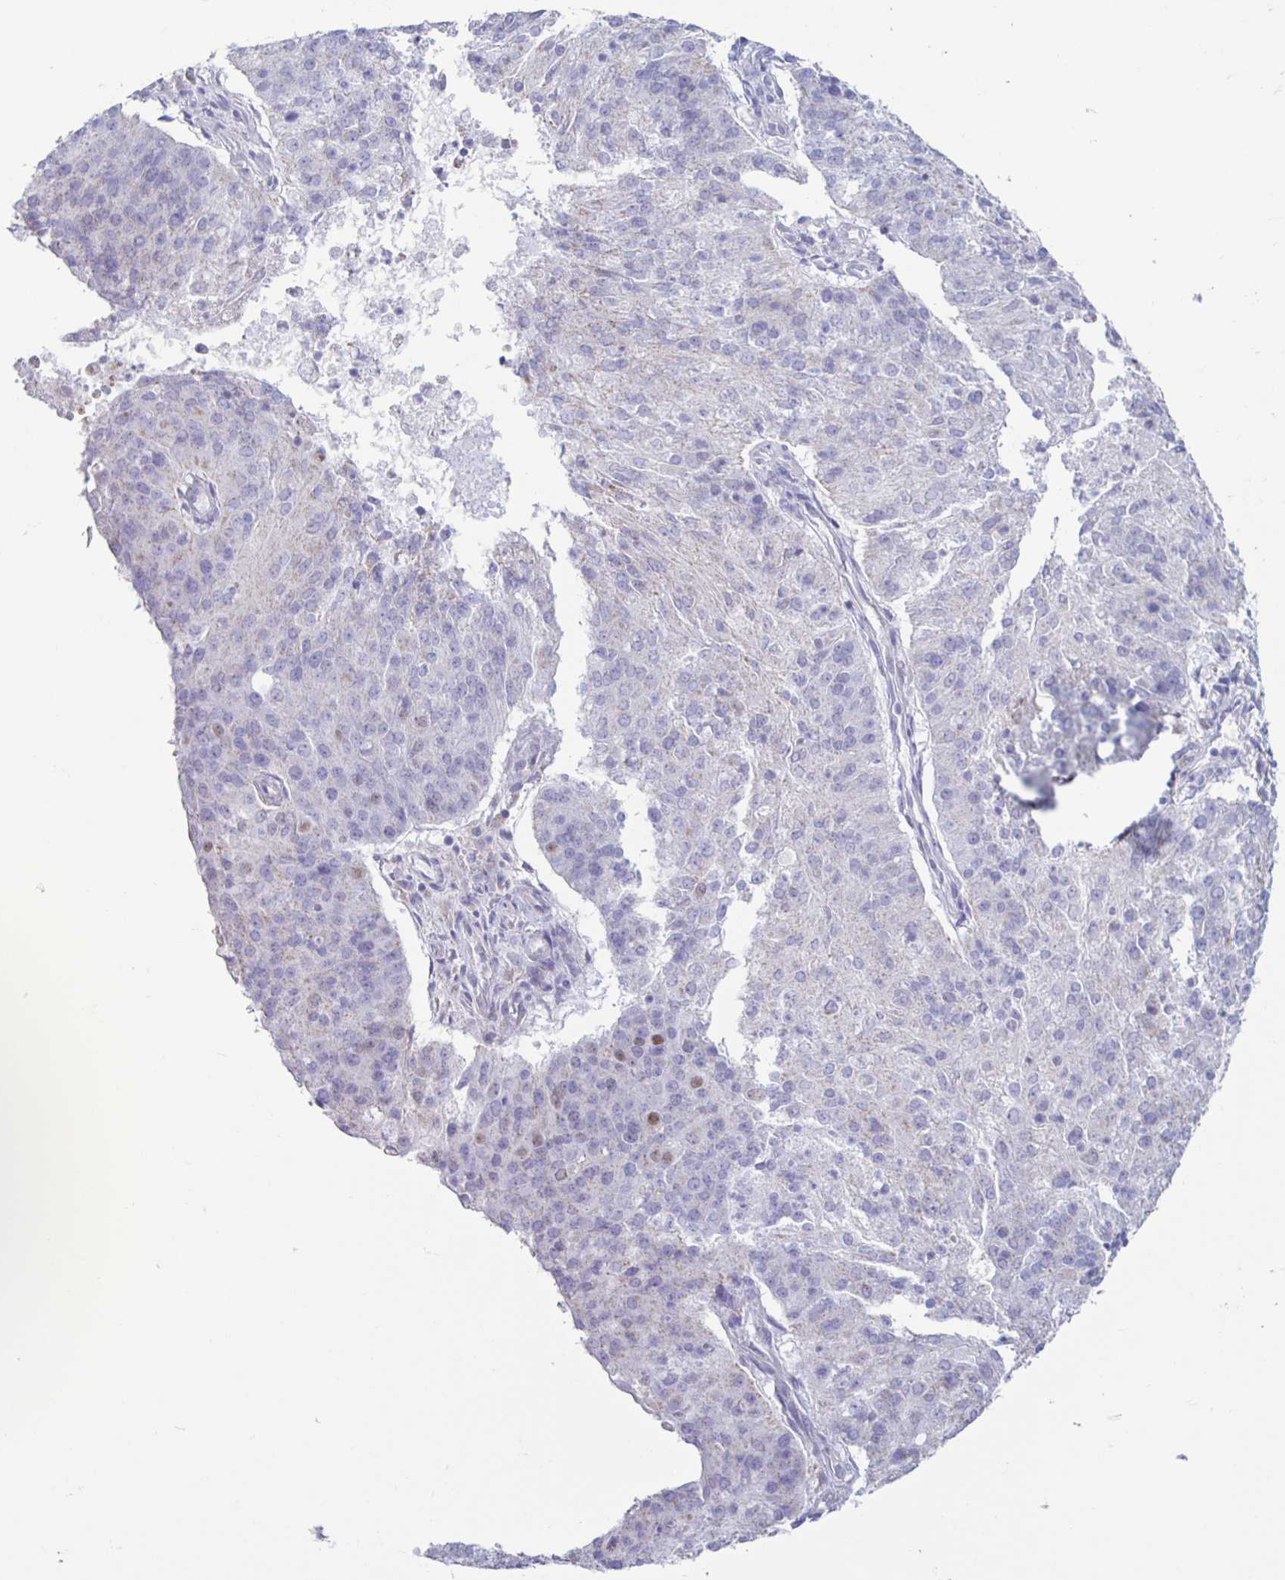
{"staining": {"intensity": "weak", "quantity": "<25%", "location": "nuclear"}, "tissue": "endometrial cancer", "cell_type": "Tumor cells", "image_type": "cancer", "snomed": [{"axis": "morphology", "description": "Adenocarcinoma, NOS"}, {"axis": "topography", "description": "Endometrium"}], "caption": "Tumor cells are negative for protein expression in human endometrial adenocarcinoma. (Brightfield microscopy of DAB IHC at high magnification).", "gene": "CT45A5", "patient": {"sex": "female", "age": 82}}